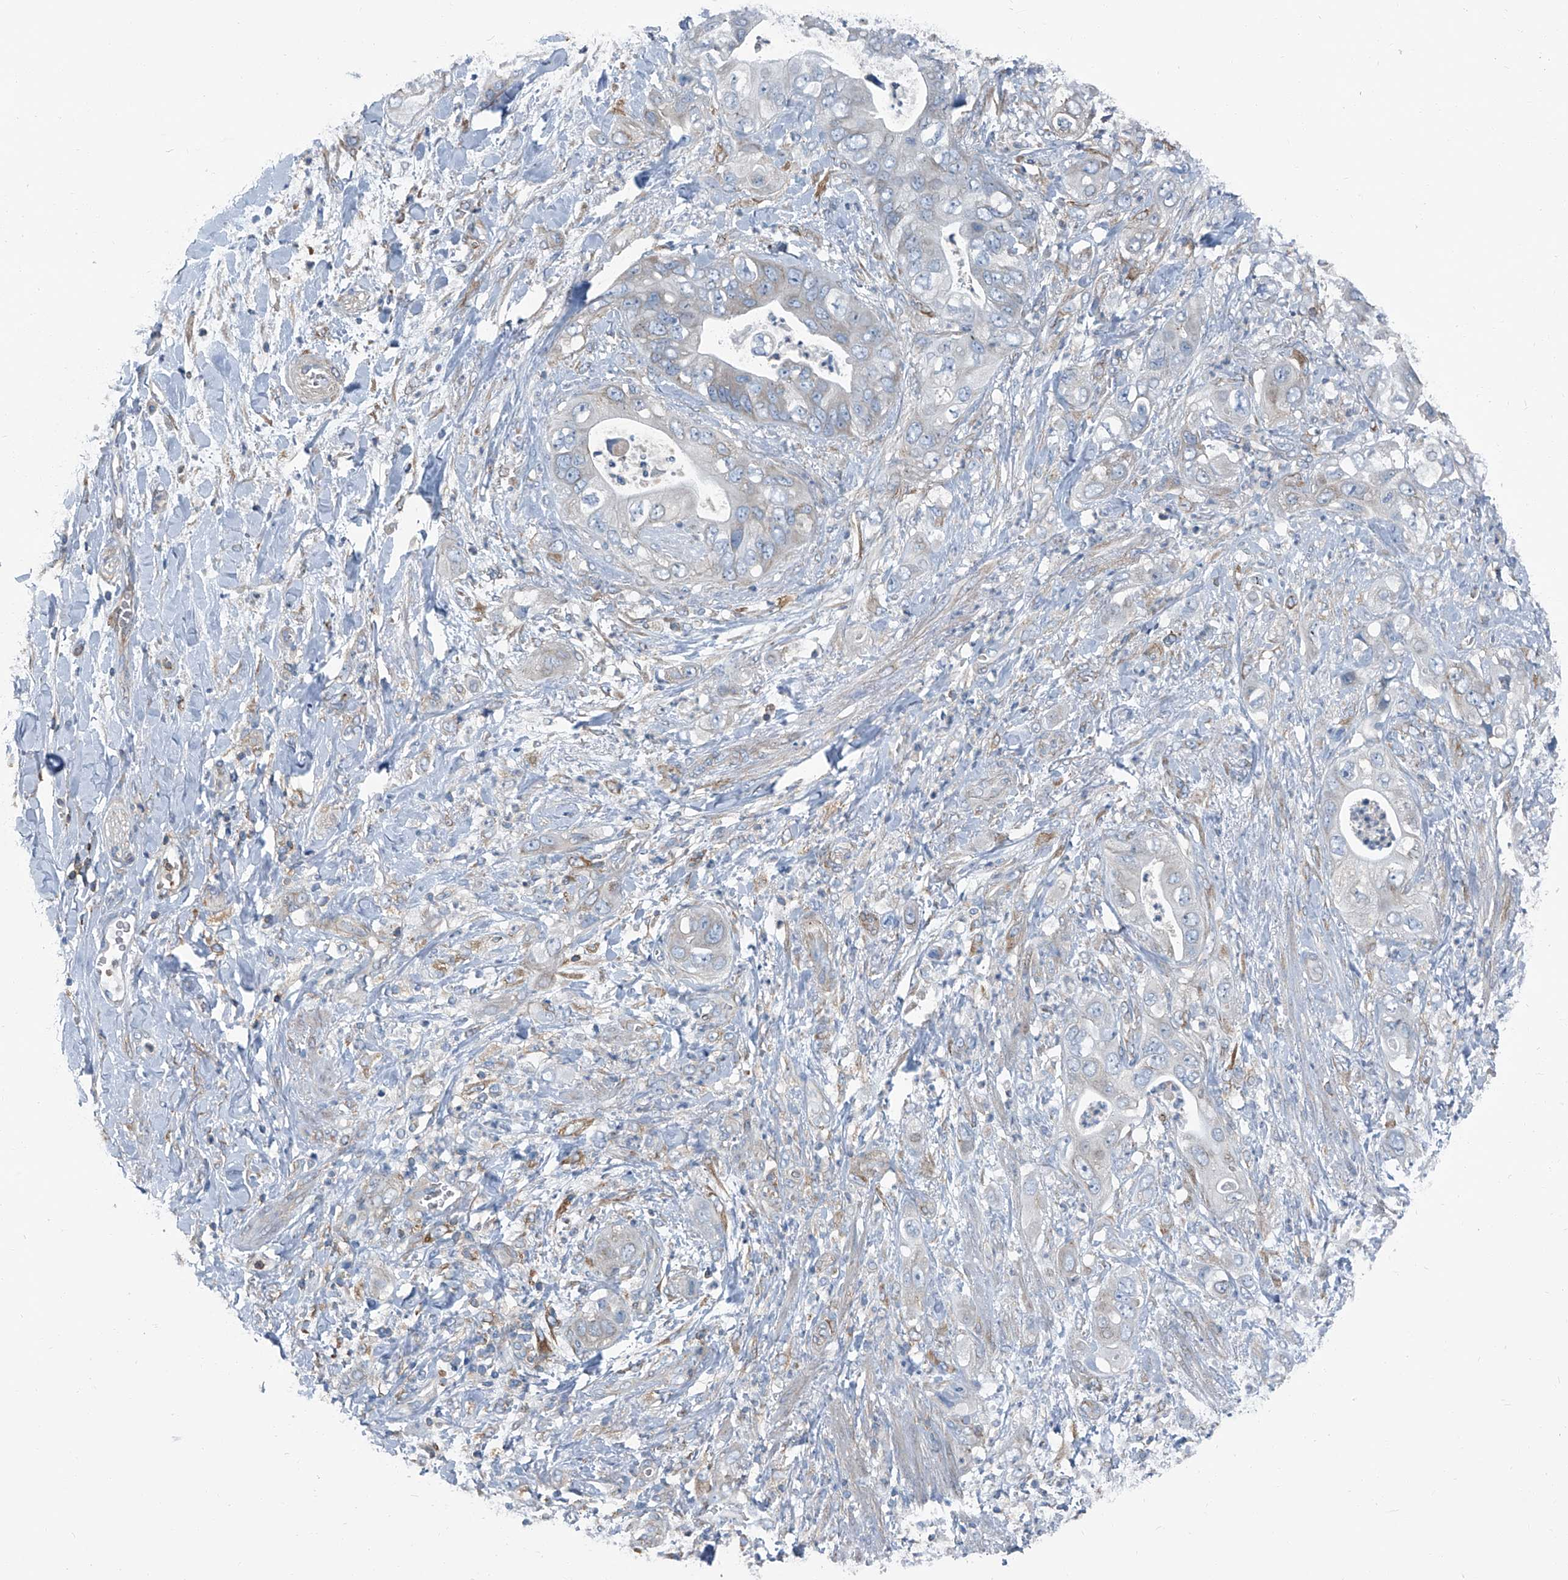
{"staining": {"intensity": "negative", "quantity": "none", "location": "none"}, "tissue": "pancreatic cancer", "cell_type": "Tumor cells", "image_type": "cancer", "snomed": [{"axis": "morphology", "description": "Adenocarcinoma, NOS"}, {"axis": "topography", "description": "Pancreas"}], "caption": "Immunohistochemistry histopathology image of human pancreatic cancer (adenocarcinoma) stained for a protein (brown), which exhibits no staining in tumor cells.", "gene": "SEPTIN7", "patient": {"sex": "female", "age": 78}}